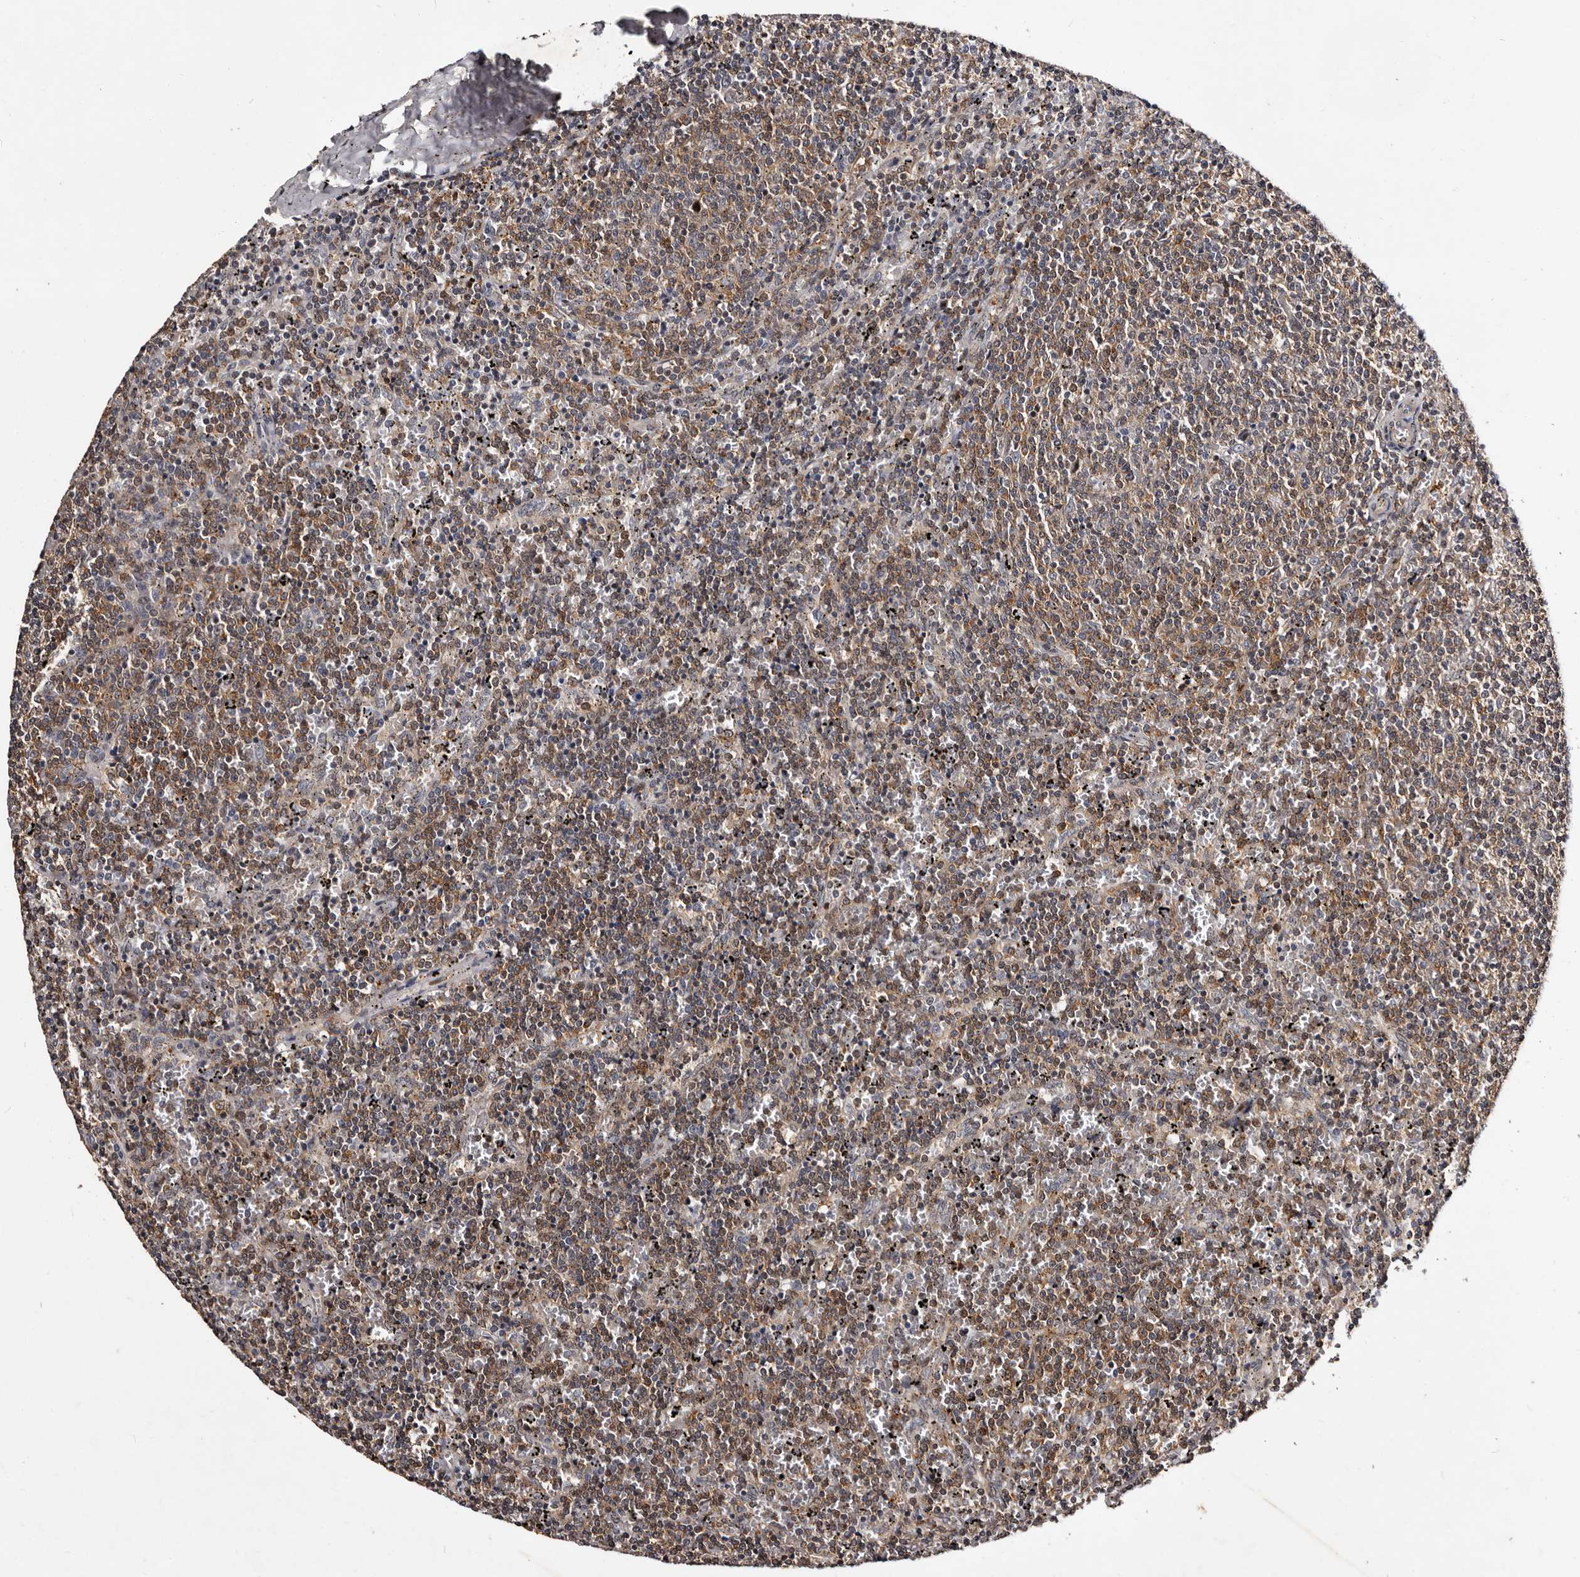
{"staining": {"intensity": "moderate", "quantity": "25%-75%", "location": "cytoplasmic/membranous"}, "tissue": "lymphoma", "cell_type": "Tumor cells", "image_type": "cancer", "snomed": [{"axis": "morphology", "description": "Malignant lymphoma, non-Hodgkin's type, Low grade"}, {"axis": "topography", "description": "Spleen"}], "caption": "Immunohistochemical staining of malignant lymphoma, non-Hodgkin's type (low-grade) displays medium levels of moderate cytoplasmic/membranous staining in about 25%-75% of tumor cells. Using DAB (3,3'-diaminobenzidine) (brown) and hematoxylin (blue) stains, captured at high magnification using brightfield microscopy.", "gene": "MKRN3", "patient": {"sex": "female", "age": 50}}